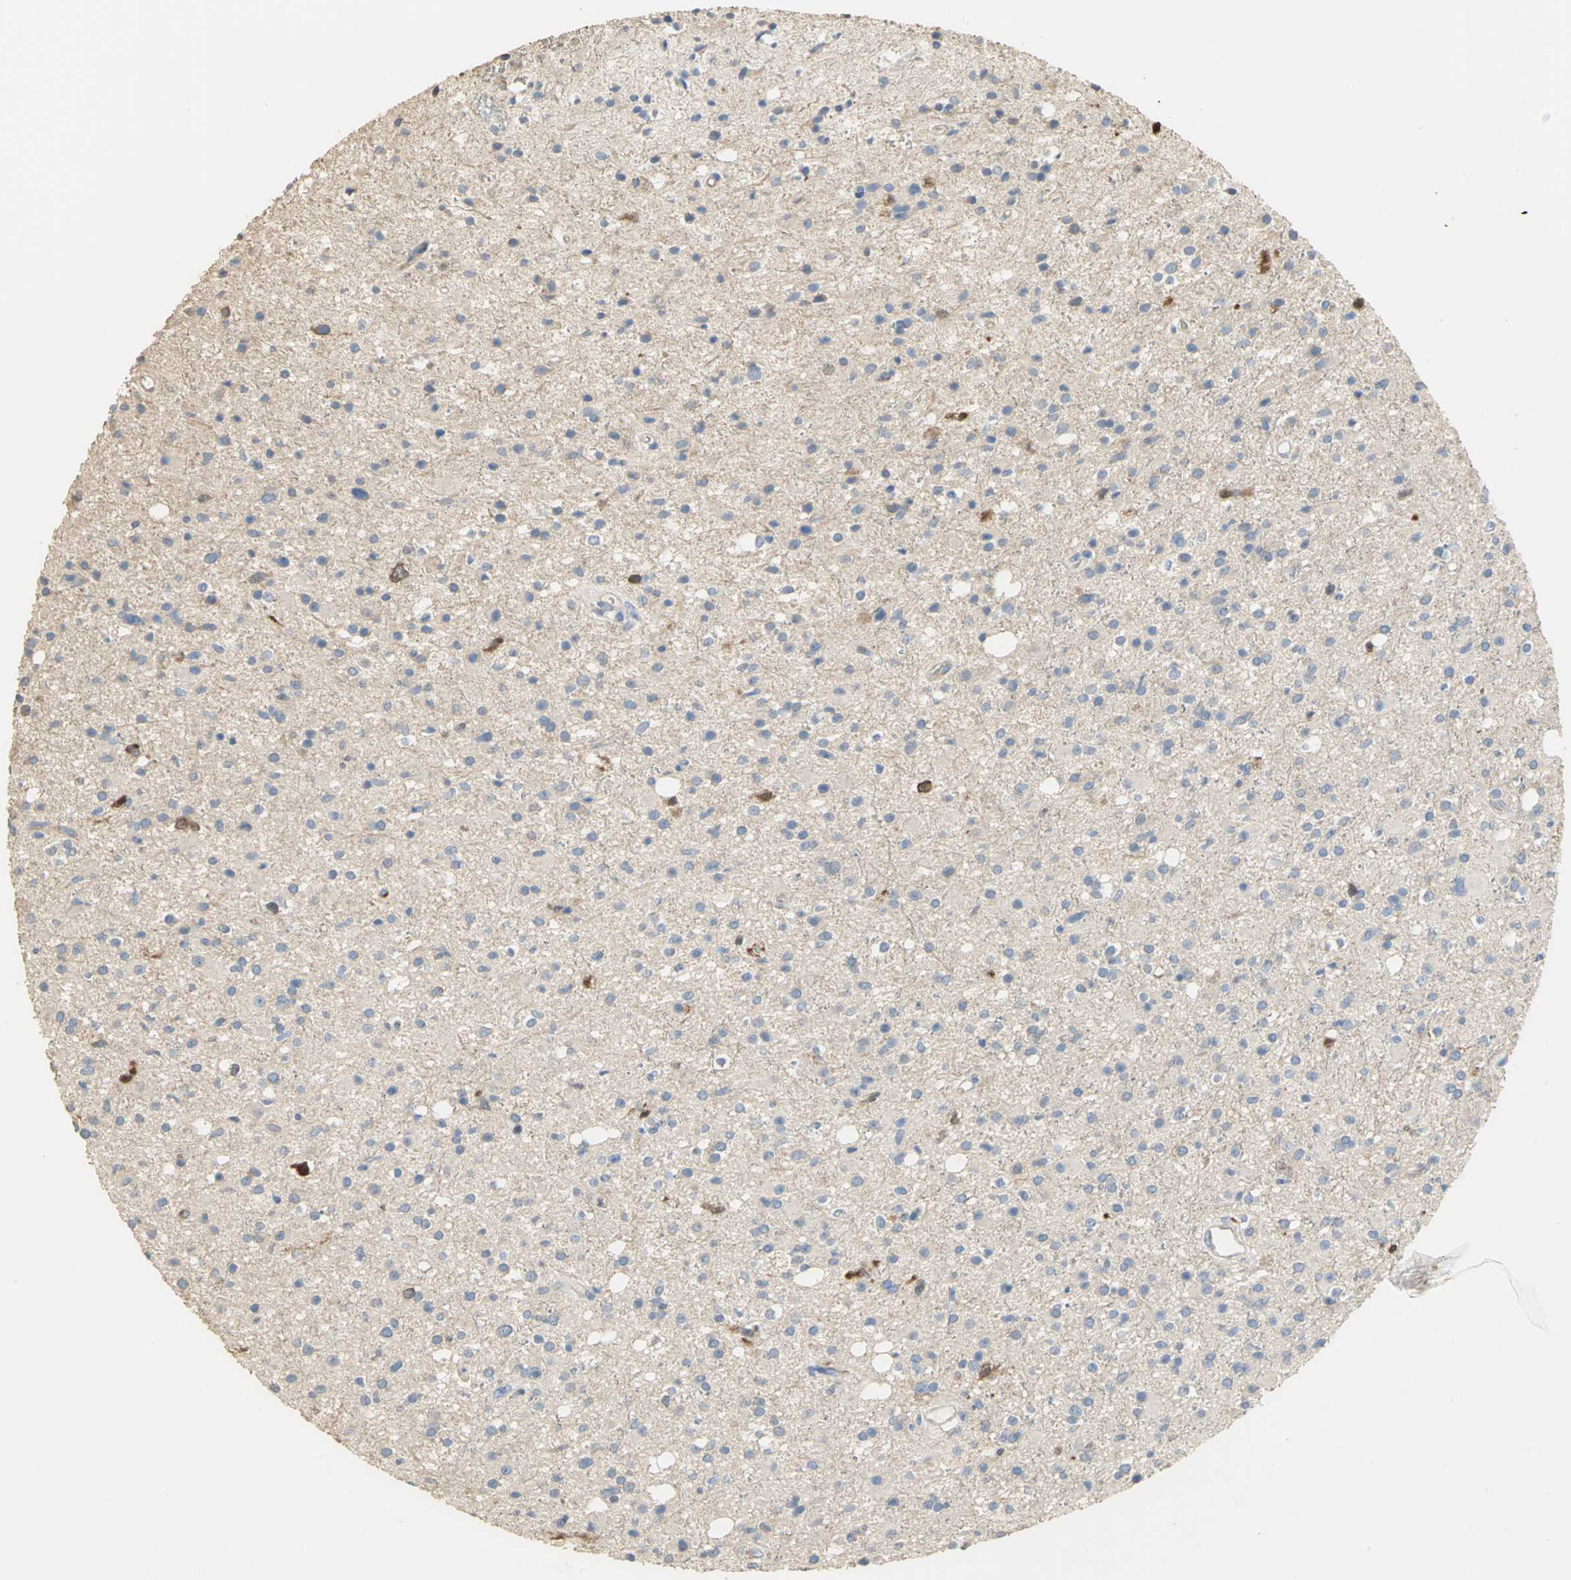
{"staining": {"intensity": "moderate", "quantity": "<25%", "location": "cytoplasmic/membranous"}, "tissue": "glioma", "cell_type": "Tumor cells", "image_type": "cancer", "snomed": [{"axis": "morphology", "description": "Glioma, malignant, High grade"}, {"axis": "topography", "description": "Brain"}], "caption": "A brown stain labels moderate cytoplasmic/membranous positivity of a protein in glioma tumor cells. The staining was performed using DAB to visualize the protein expression in brown, while the nuclei were stained in blue with hematoxylin (Magnification: 20x).", "gene": "DLGAP5", "patient": {"sex": "male", "age": 33}}